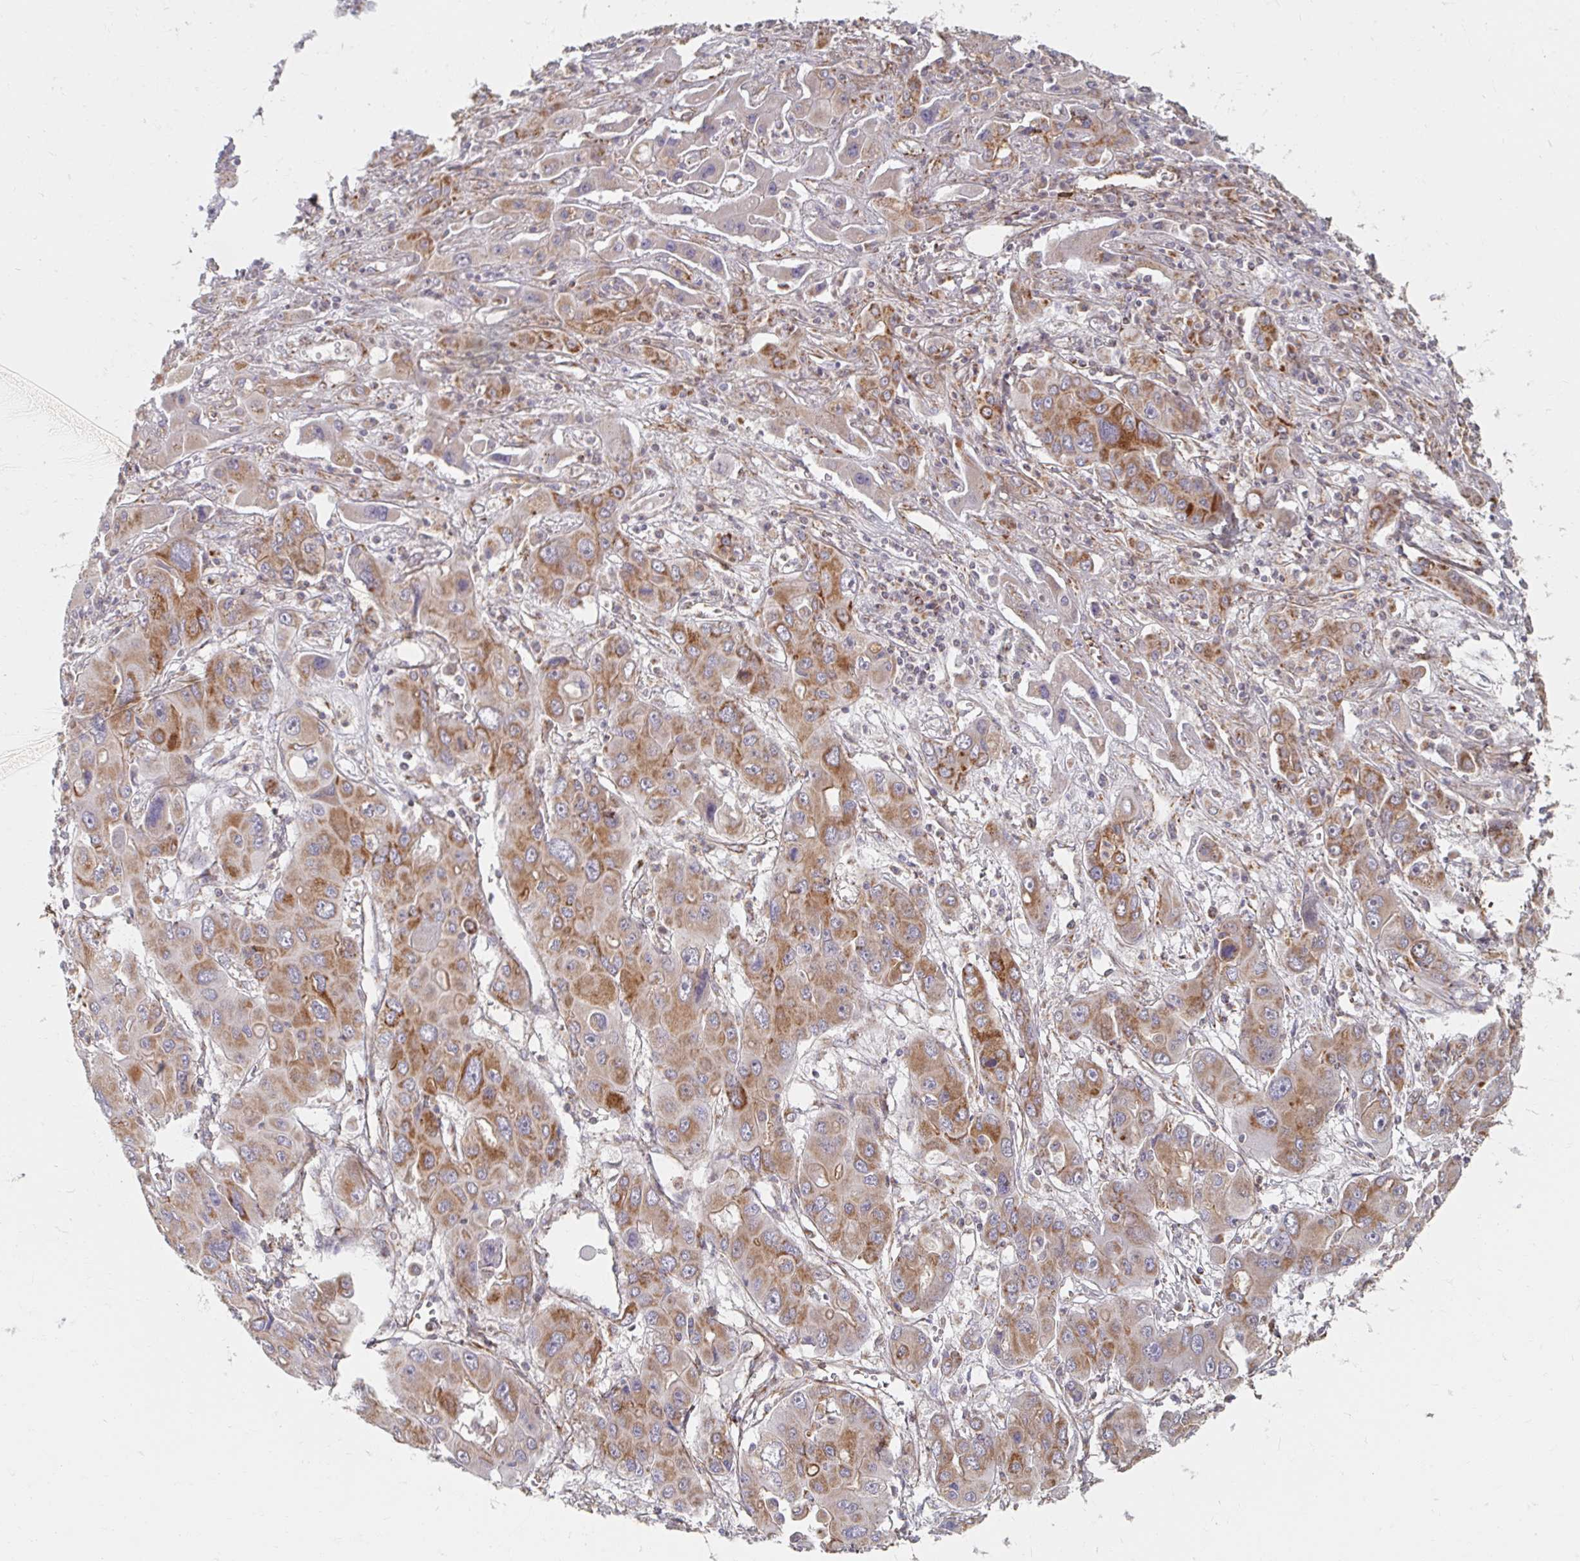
{"staining": {"intensity": "moderate", "quantity": ">75%", "location": "cytoplasmic/membranous"}, "tissue": "liver cancer", "cell_type": "Tumor cells", "image_type": "cancer", "snomed": [{"axis": "morphology", "description": "Cholangiocarcinoma"}, {"axis": "topography", "description": "Liver"}], "caption": "Liver cancer (cholangiocarcinoma) stained with DAB (3,3'-diaminobenzidine) immunohistochemistry (IHC) displays medium levels of moderate cytoplasmic/membranous expression in approximately >75% of tumor cells.", "gene": "MAVS", "patient": {"sex": "male", "age": 67}}